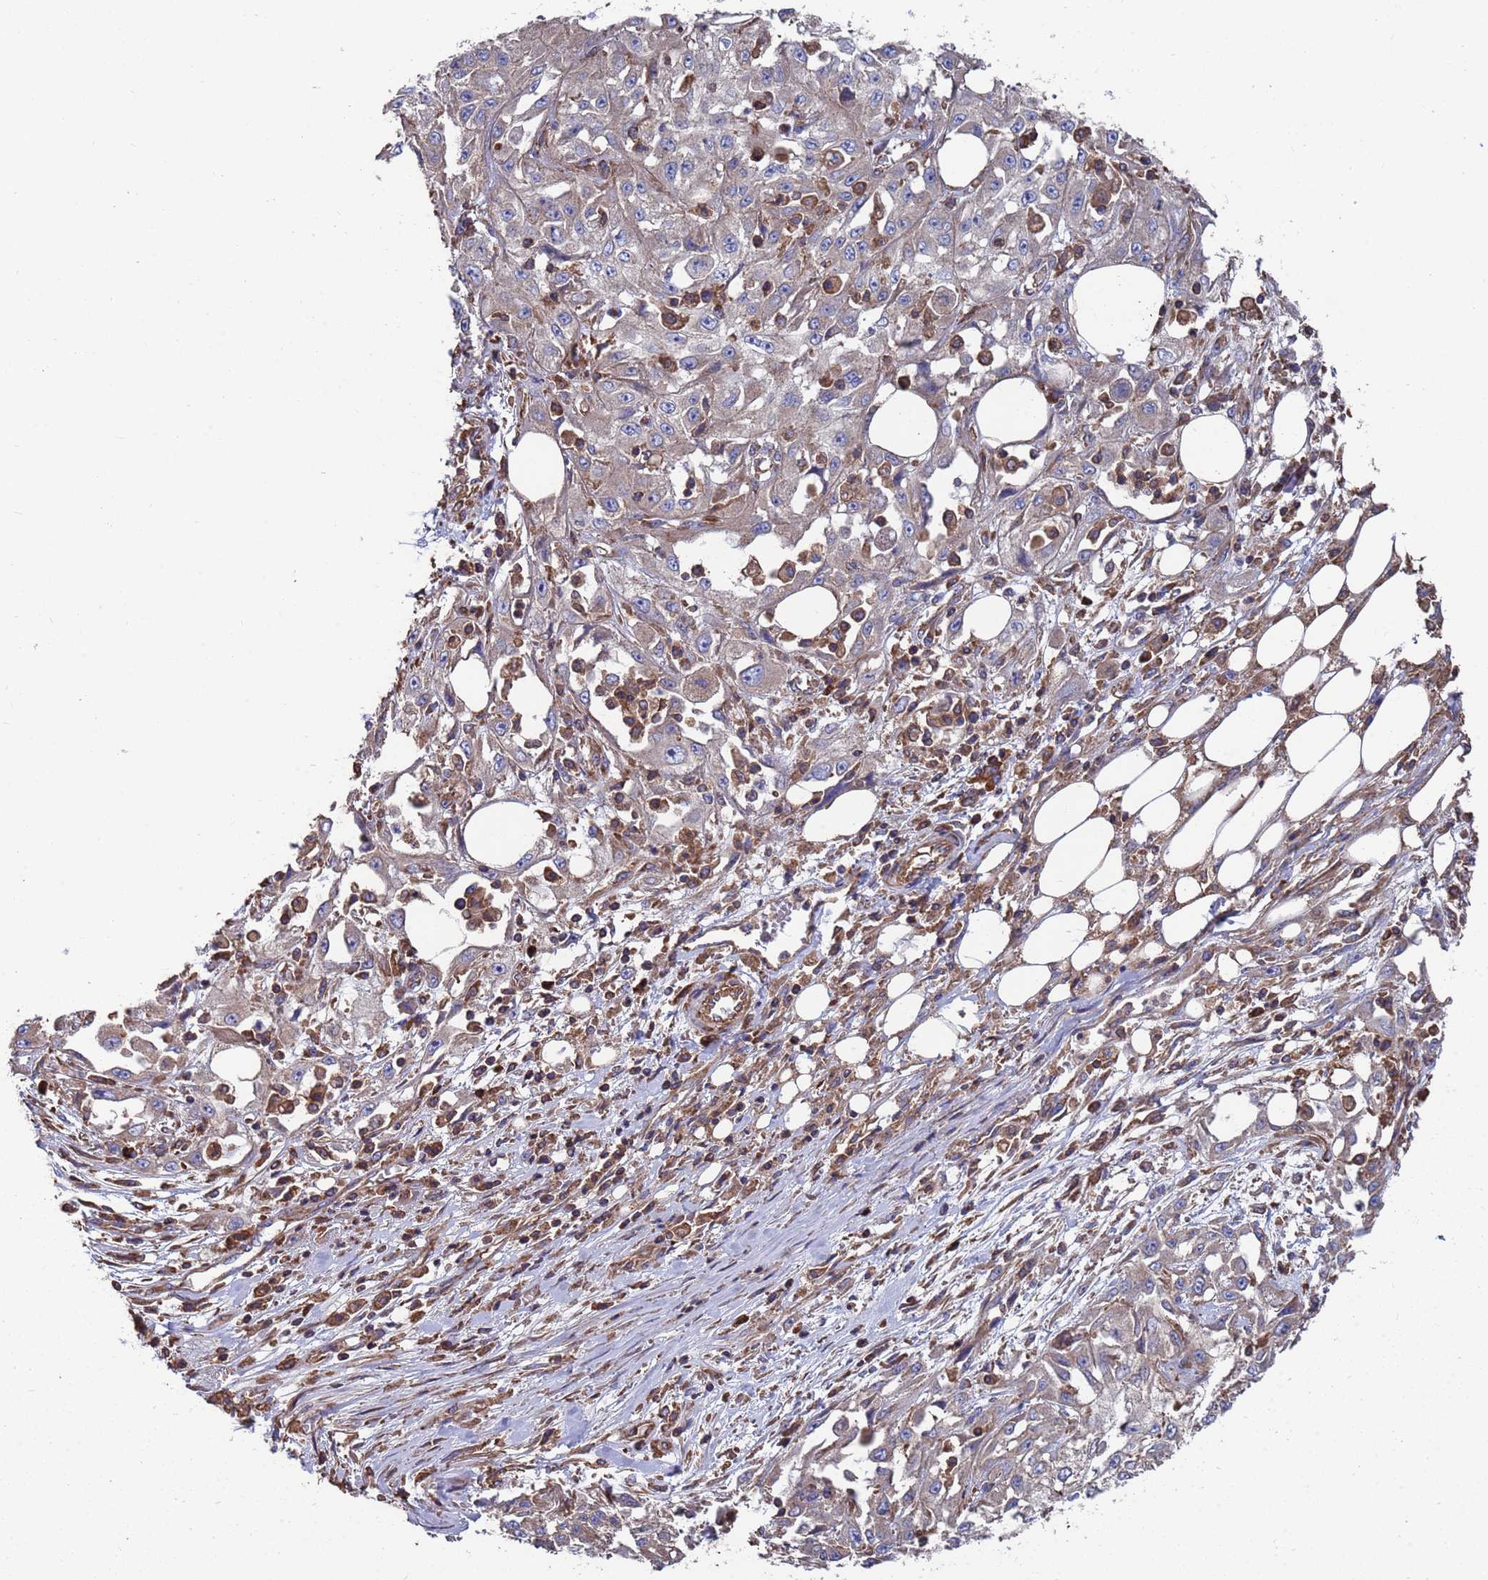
{"staining": {"intensity": "weak", "quantity": "<25%", "location": "cytoplasmic/membranous"}, "tissue": "skin cancer", "cell_type": "Tumor cells", "image_type": "cancer", "snomed": [{"axis": "morphology", "description": "Squamous cell carcinoma, NOS"}, {"axis": "morphology", "description": "Squamous cell carcinoma, metastatic, NOS"}, {"axis": "topography", "description": "Skin"}, {"axis": "topography", "description": "Lymph node"}], "caption": "This is a photomicrograph of immunohistochemistry (IHC) staining of squamous cell carcinoma (skin), which shows no staining in tumor cells.", "gene": "PYCR1", "patient": {"sex": "male", "age": 75}}